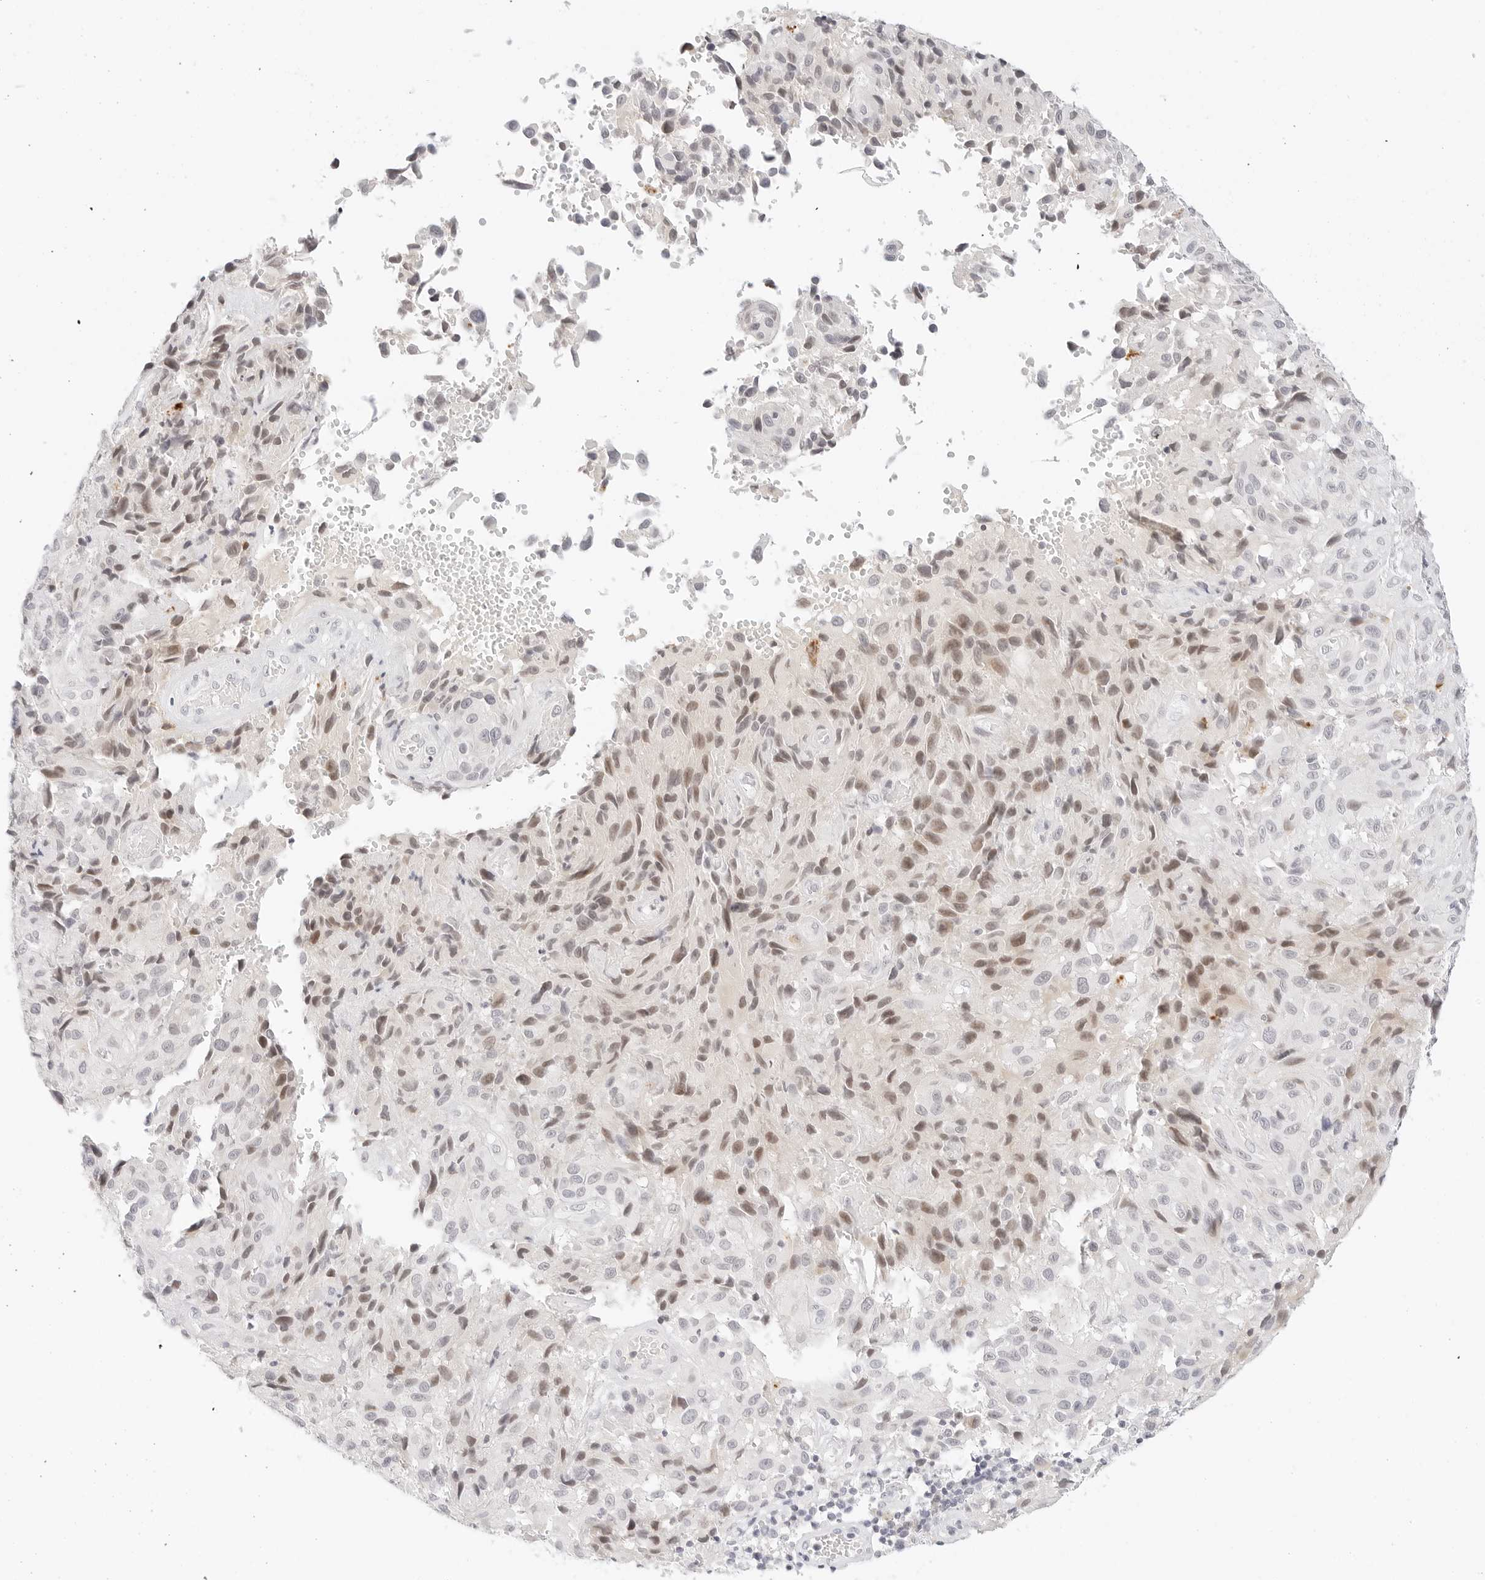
{"staining": {"intensity": "moderate", "quantity": "<25%", "location": "nuclear"}, "tissue": "melanoma", "cell_type": "Tumor cells", "image_type": "cancer", "snomed": [{"axis": "morphology", "description": "Malignant melanoma, NOS"}, {"axis": "topography", "description": "Skin"}], "caption": "Human malignant melanoma stained with a brown dye exhibits moderate nuclear positive positivity in about <25% of tumor cells.", "gene": "XKR4", "patient": {"sex": "male", "age": 66}}